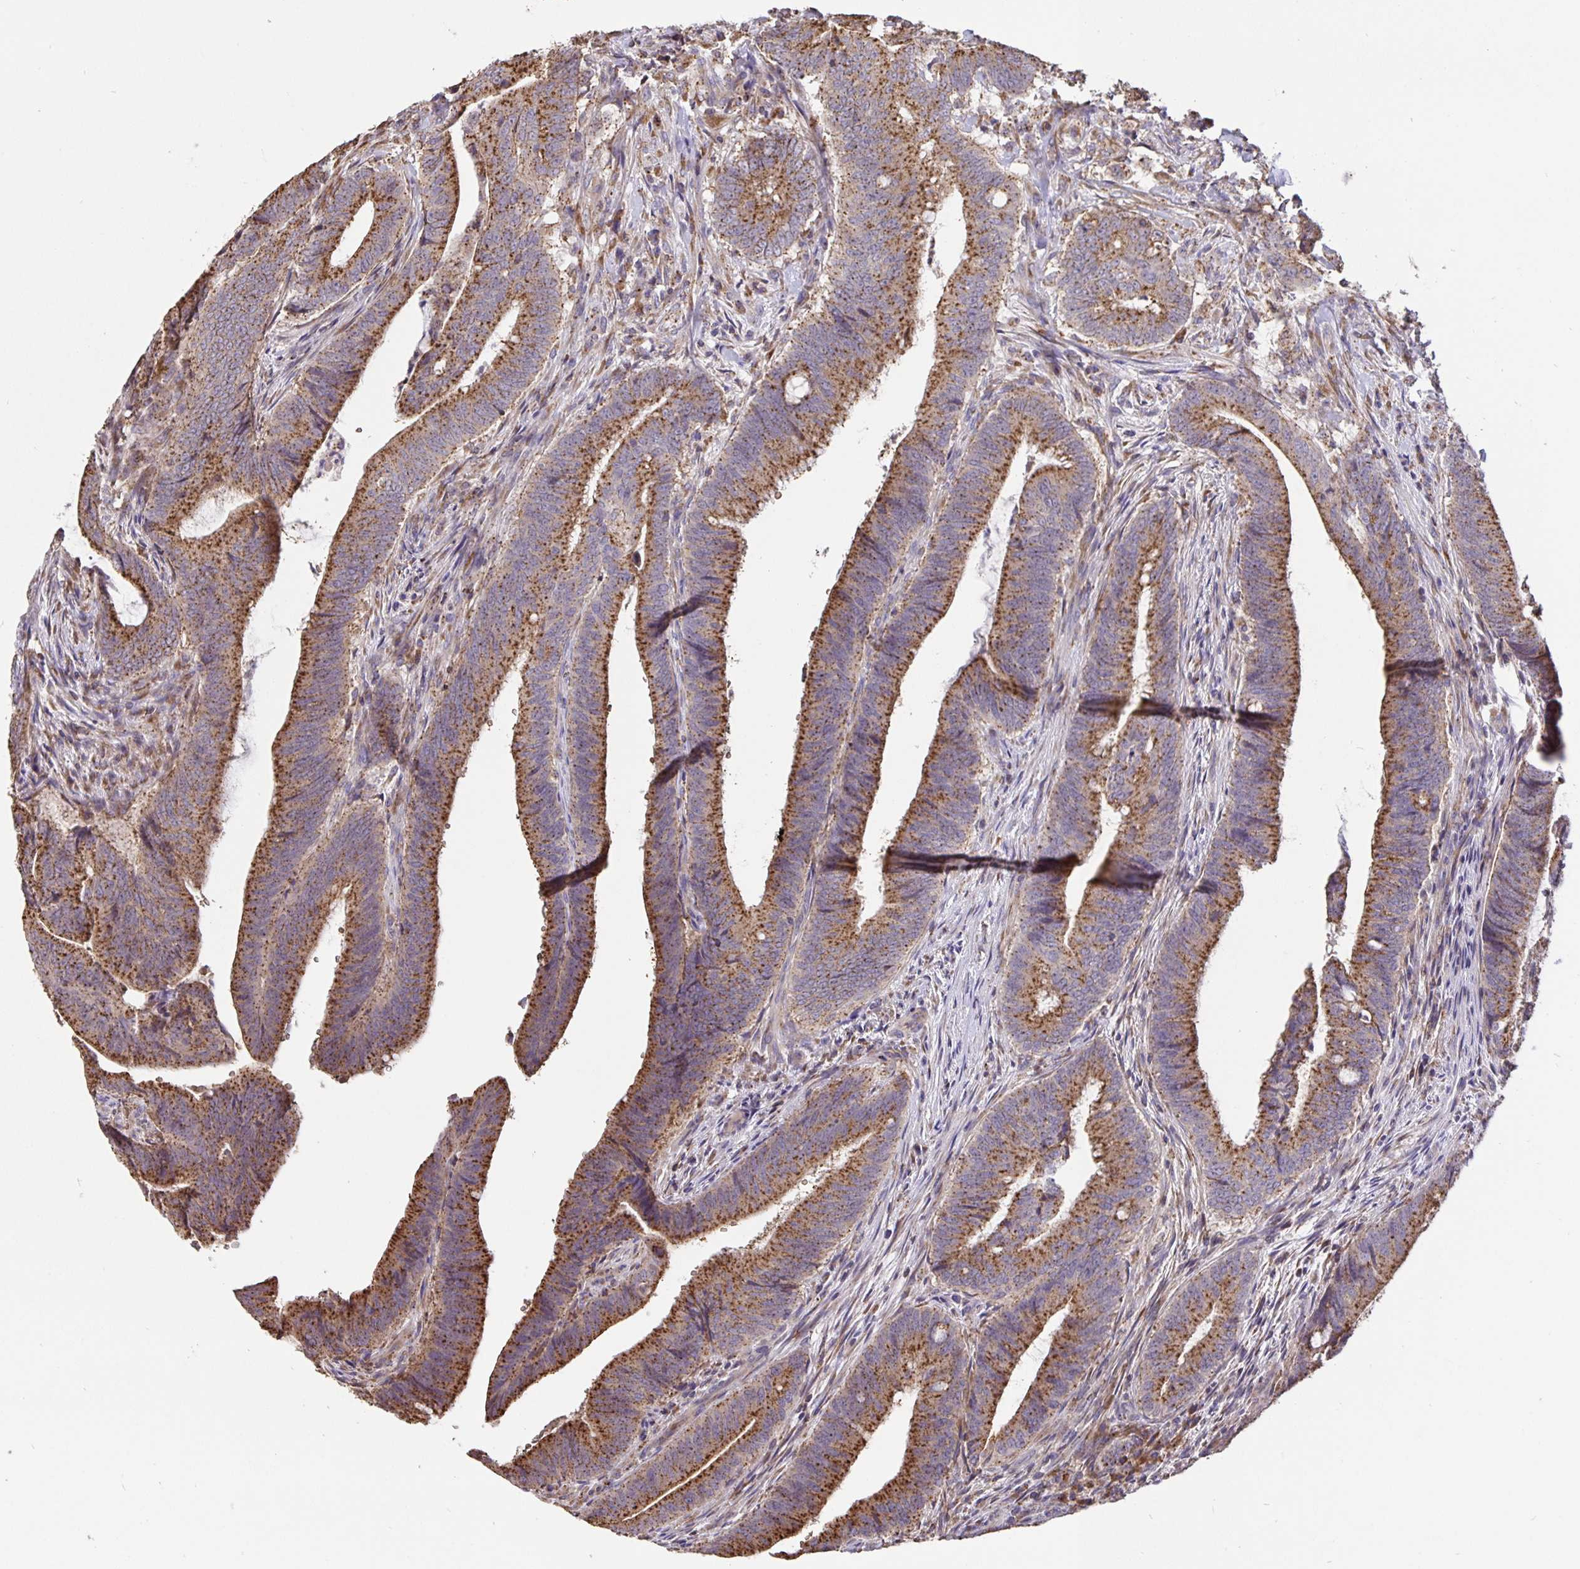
{"staining": {"intensity": "moderate", "quantity": ">75%", "location": "cytoplasmic/membranous"}, "tissue": "colorectal cancer", "cell_type": "Tumor cells", "image_type": "cancer", "snomed": [{"axis": "morphology", "description": "Adenocarcinoma, NOS"}, {"axis": "topography", "description": "Colon"}], "caption": "A brown stain shows moderate cytoplasmic/membranous expression of a protein in human colorectal cancer tumor cells.", "gene": "TMEM71", "patient": {"sex": "female", "age": 43}}